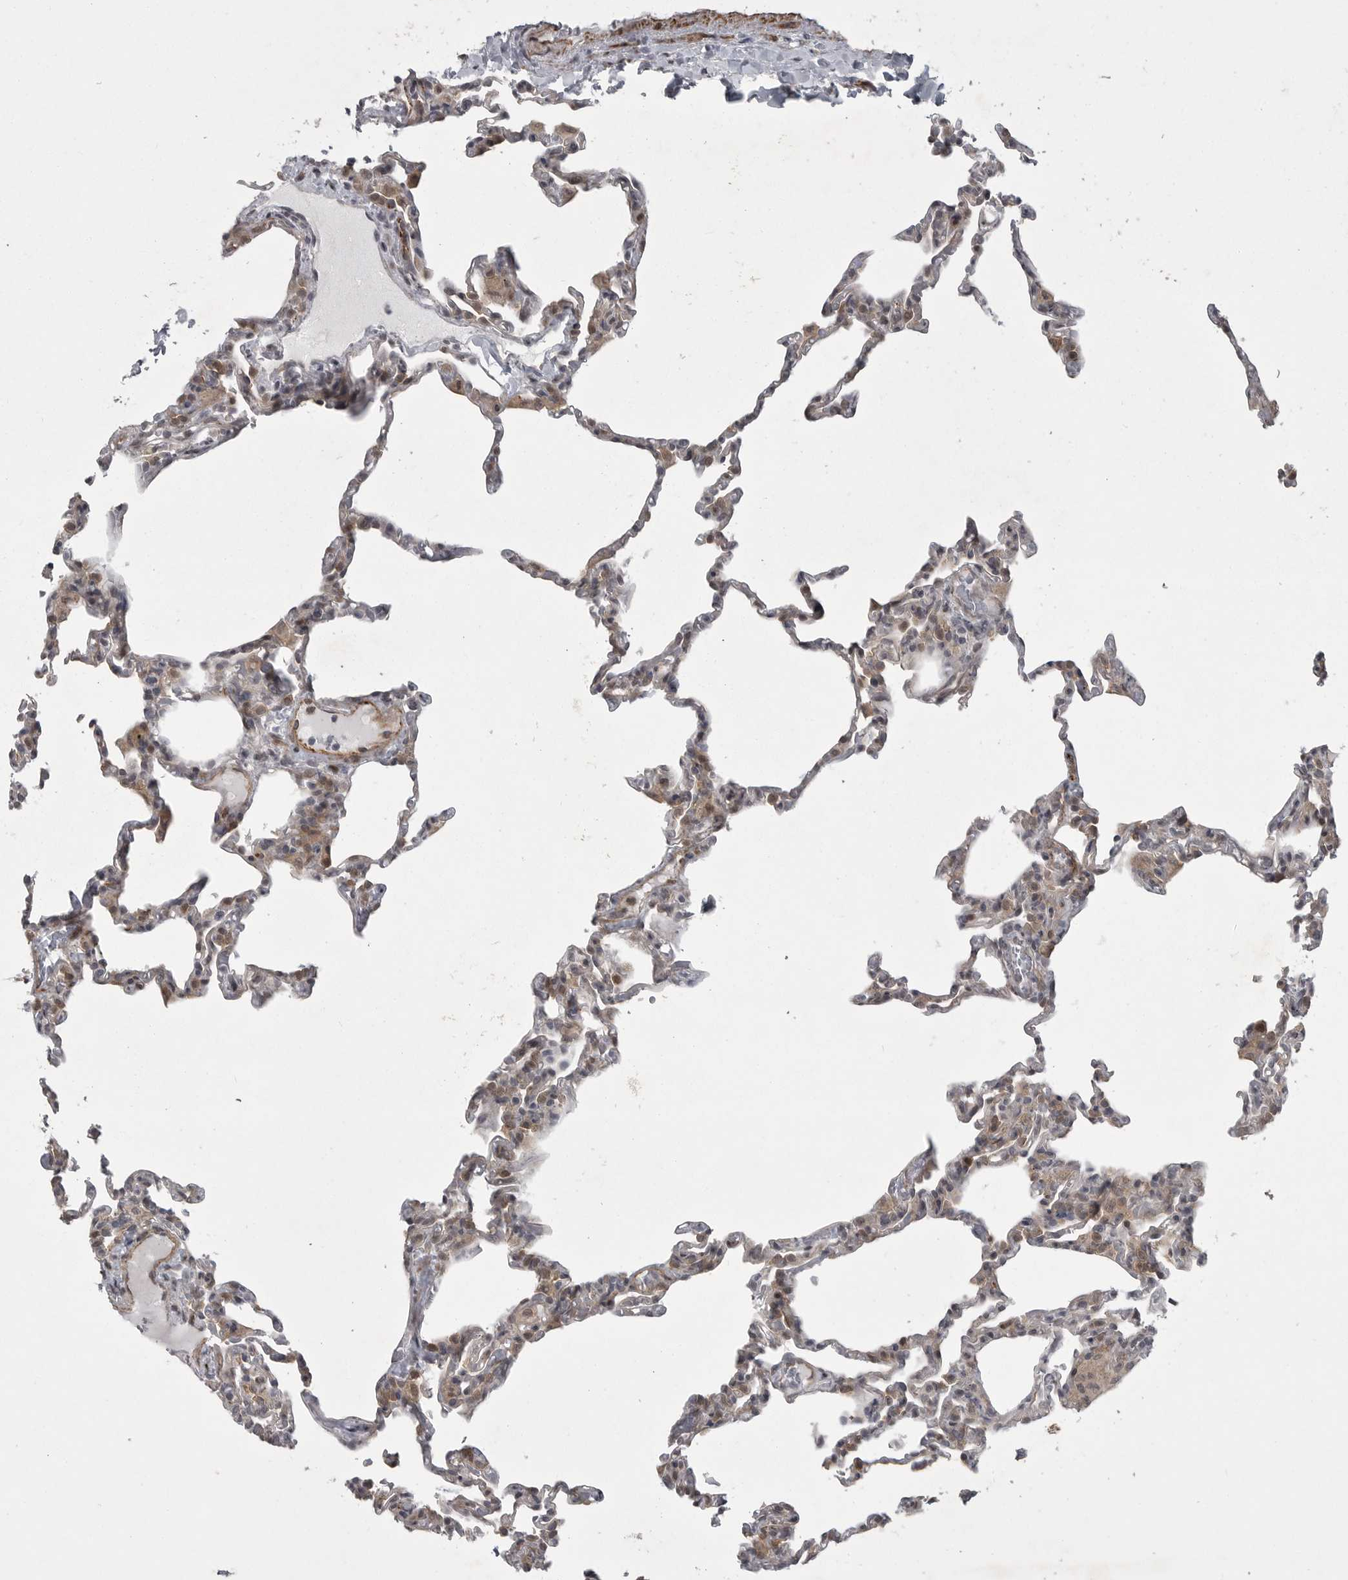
{"staining": {"intensity": "weak", "quantity": "25%-75%", "location": "cytoplasmic/membranous"}, "tissue": "lung", "cell_type": "Alveolar cells", "image_type": "normal", "snomed": [{"axis": "morphology", "description": "Normal tissue, NOS"}, {"axis": "topography", "description": "Lung"}], "caption": "Lung stained with a brown dye reveals weak cytoplasmic/membranous positive staining in about 25%-75% of alveolar cells.", "gene": "PPP1R9A", "patient": {"sex": "male", "age": 20}}